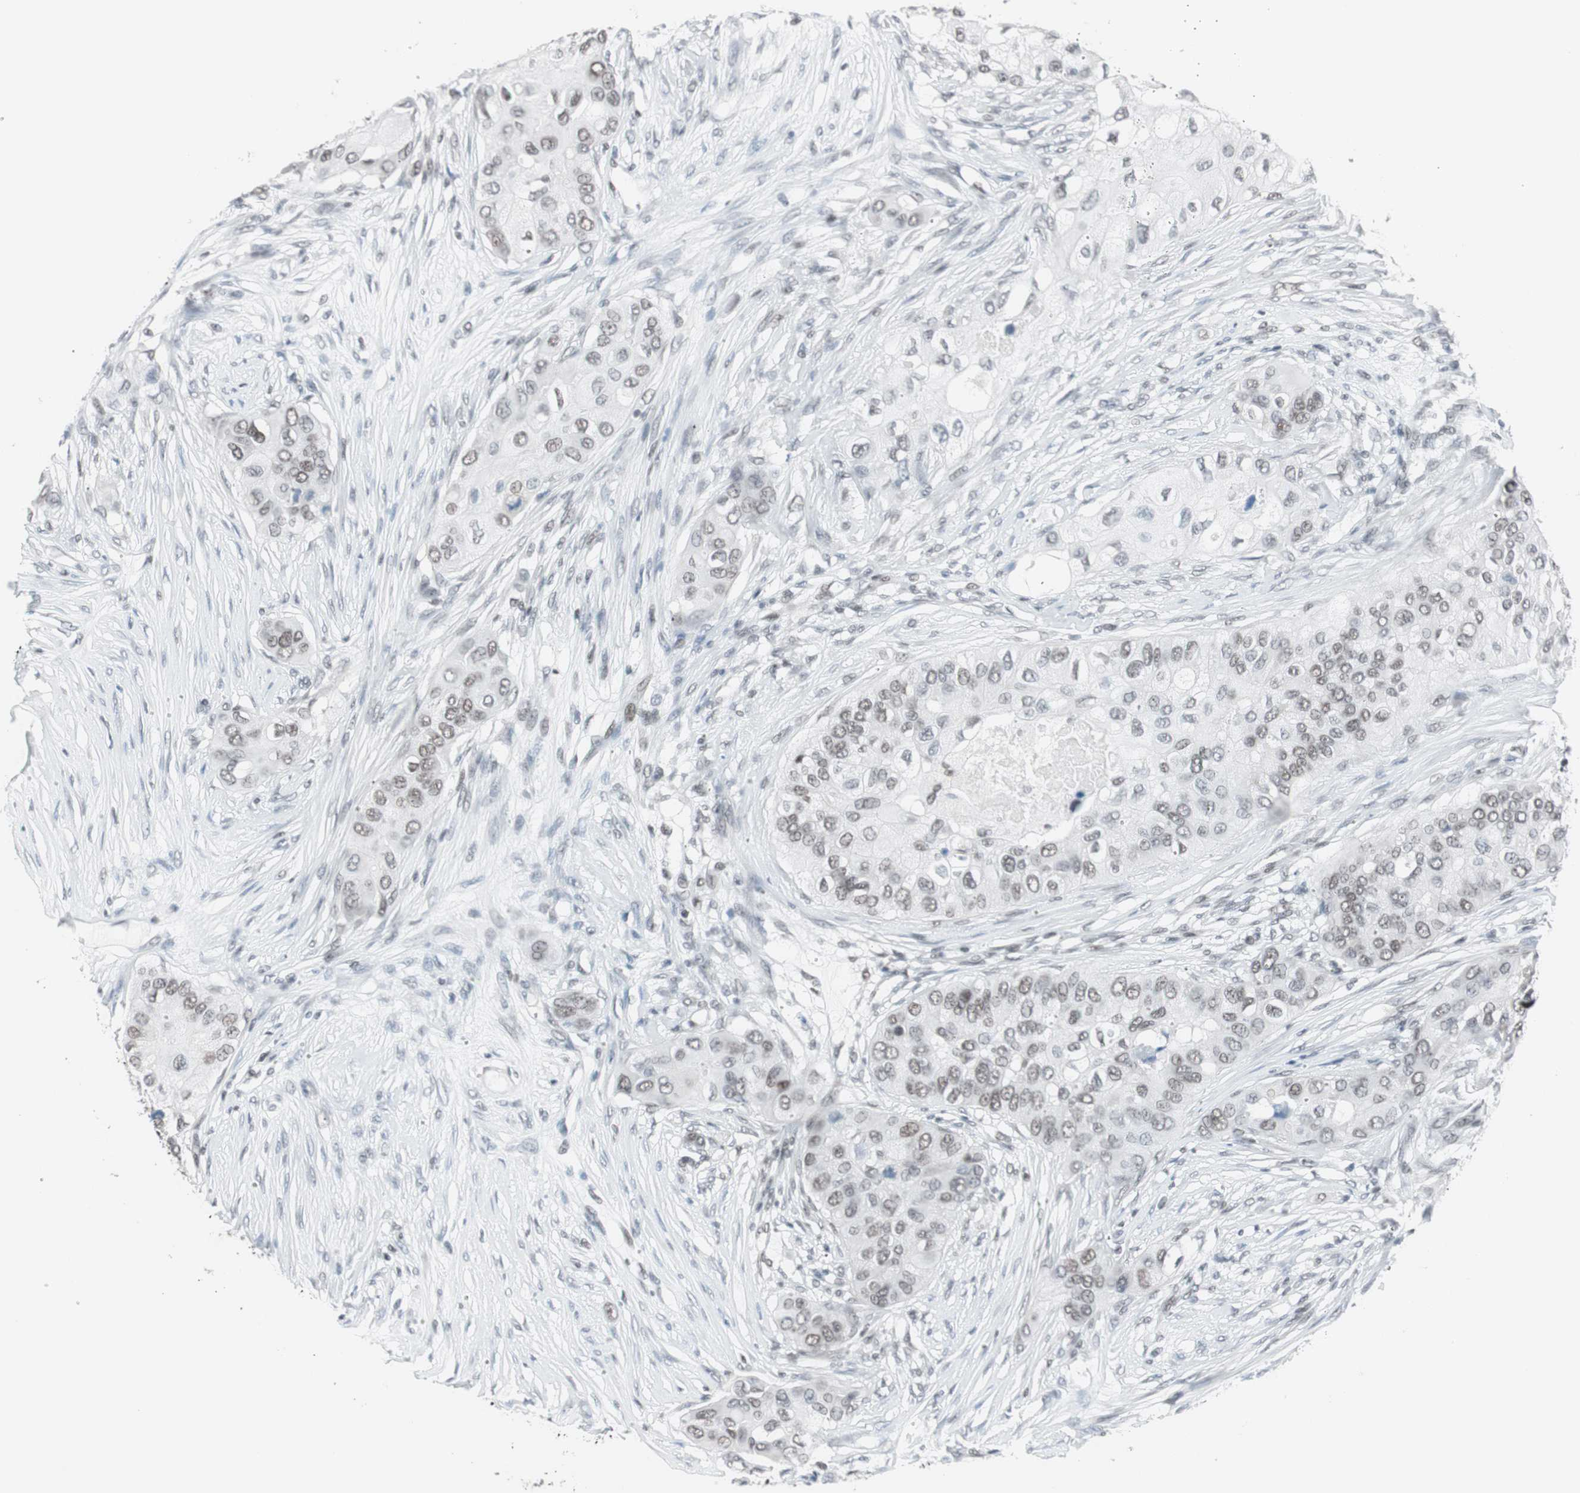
{"staining": {"intensity": "weak", "quantity": "<25%", "location": "nuclear"}, "tissue": "breast cancer", "cell_type": "Tumor cells", "image_type": "cancer", "snomed": [{"axis": "morphology", "description": "Normal tissue, NOS"}, {"axis": "morphology", "description": "Duct carcinoma"}, {"axis": "topography", "description": "Breast"}], "caption": "Histopathology image shows no protein positivity in tumor cells of breast cancer tissue.", "gene": "ARID1A", "patient": {"sex": "female", "age": 49}}